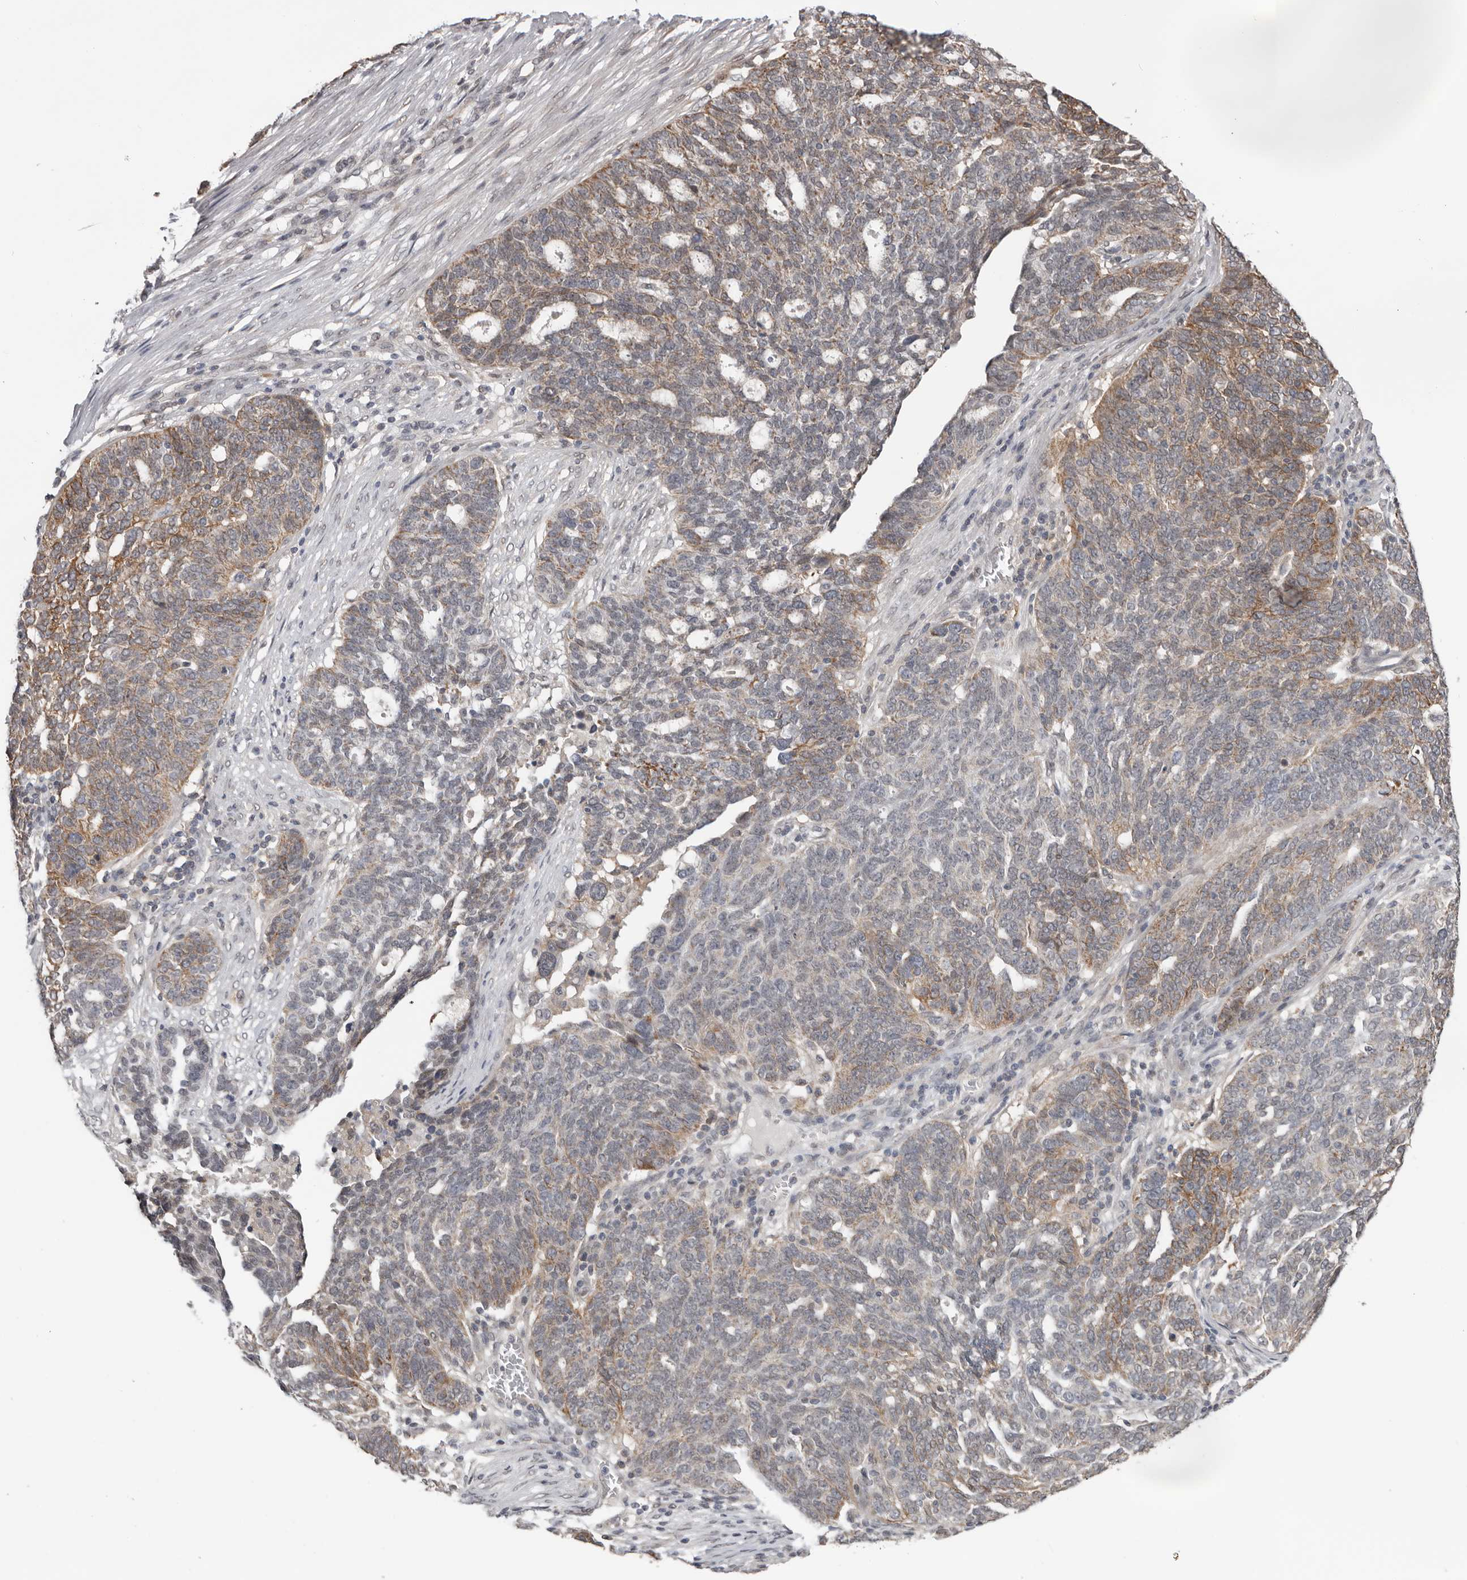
{"staining": {"intensity": "moderate", "quantity": "25%-75%", "location": "cytoplasmic/membranous"}, "tissue": "ovarian cancer", "cell_type": "Tumor cells", "image_type": "cancer", "snomed": [{"axis": "morphology", "description": "Cystadenocarcinoma, serous, NOS"}, {"axis": "topography", "description": "Ovary"}], "caption": "Moderate cytoplasmic/membranous staining is present in approximately 25%-75% of tumor cells in ovarian serous cystadenocarcinoma. Ihc stains the protein of interest in brown and the nuclei are stained blue.", "gene": "MOGAT2", "patient": {"sex": "female", "age": 59}}